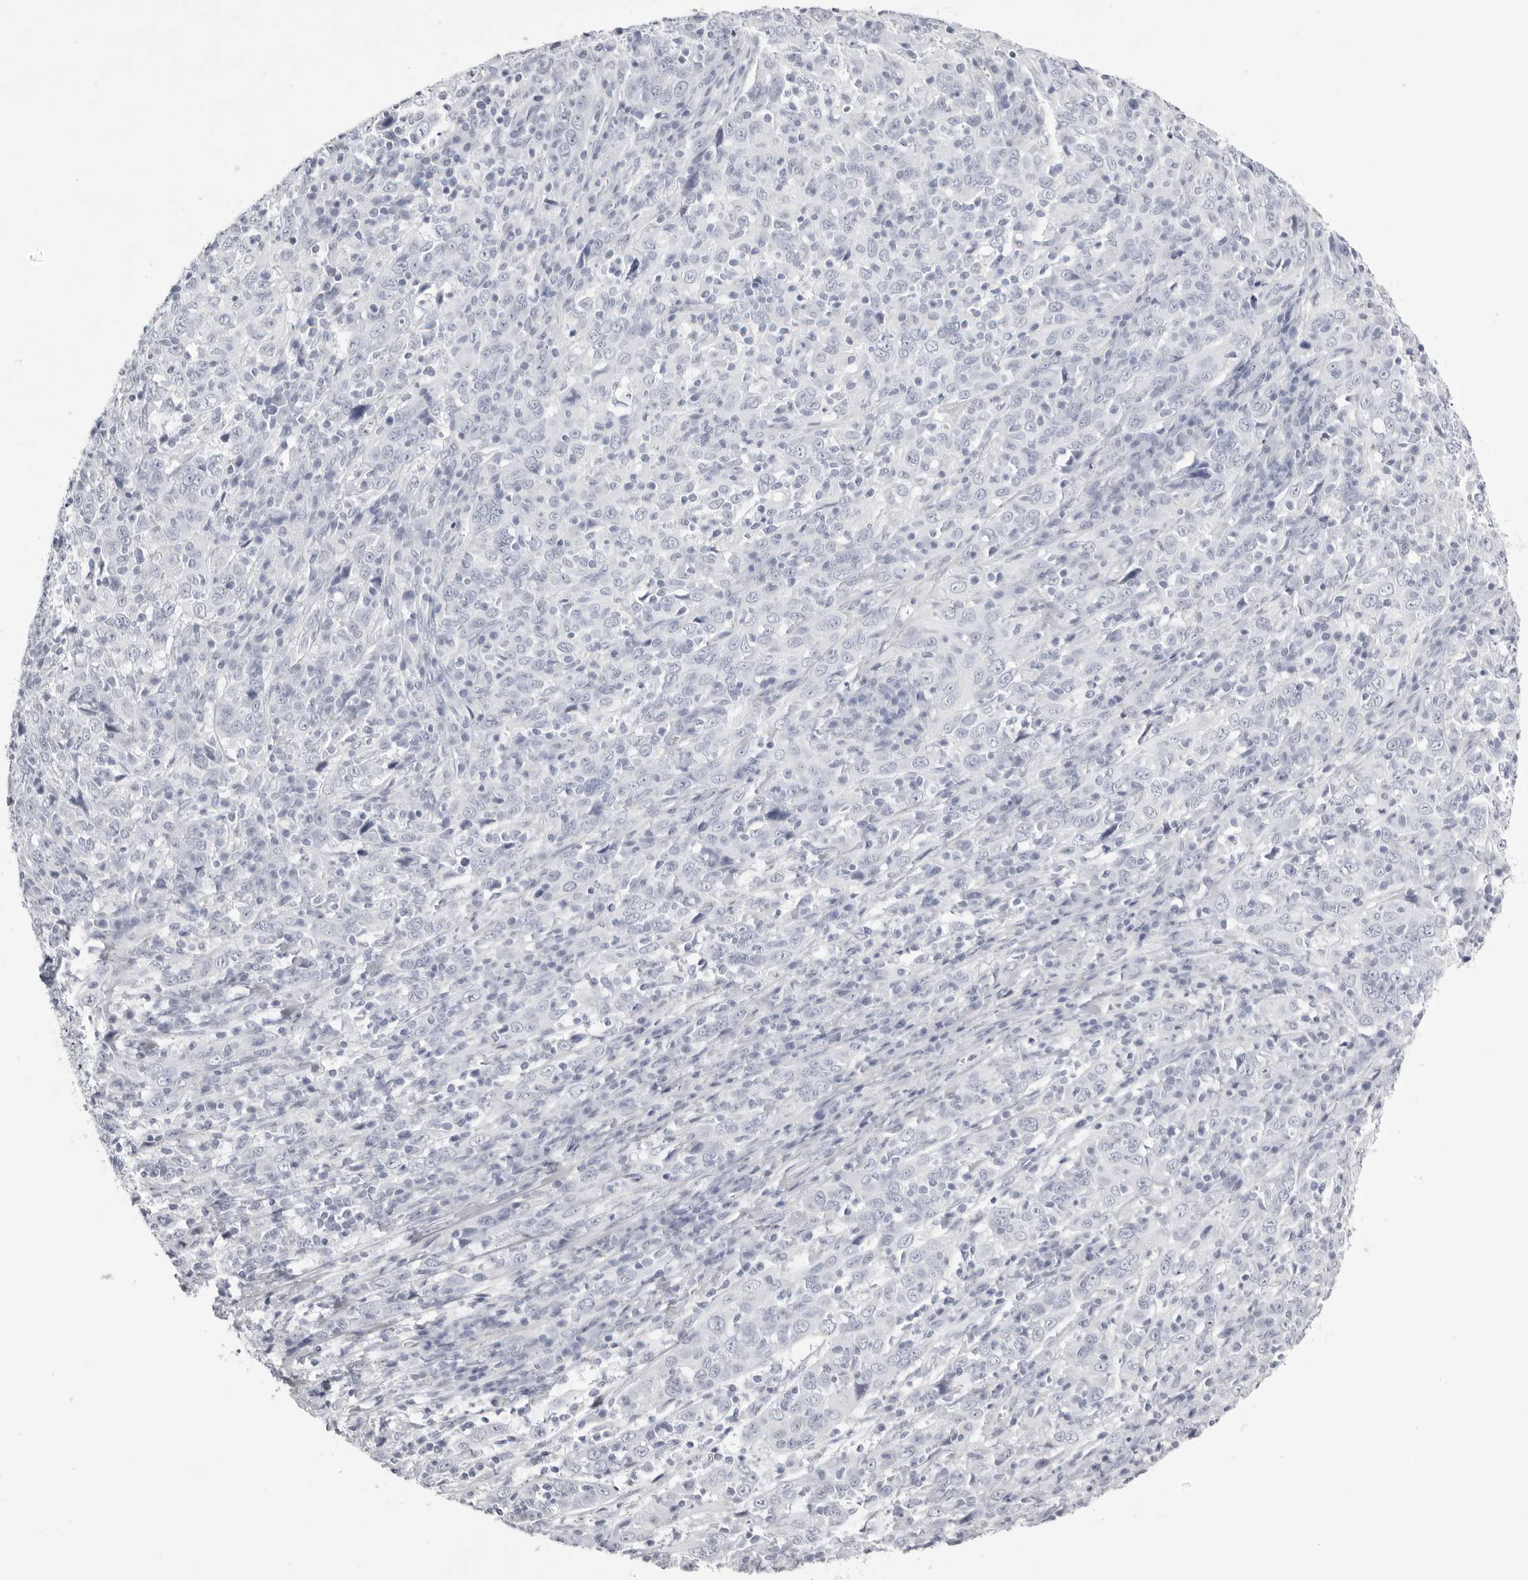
{"staining": {"intensity": "negative", "quantity": "none", "location": "none"}, "tissue": "cervical cancer", "cell_type": "Tumor cells", "image_type": "cancer", "snomed": [{"axis": "morphology", "description": "Squamous cell carcinoma, NOS"}, {"axis": "topography", "description": "Cervix"}], "caption": "Immunohistochemistry micrograph of neoplastic tissue: human cervical cancer (squamous cell carcinoma) stained with DAB exhibits no significant protein expression in tumor cells. The staining was performed using DAB (3,3'-diaminobenzidine) to visualize the protein expression in brown, while the nuclei were stained in blue with hematoxylin (Magnification: 20x).", "gene": "TMOD4", "patient": {"sex": "female", "age": 46}}